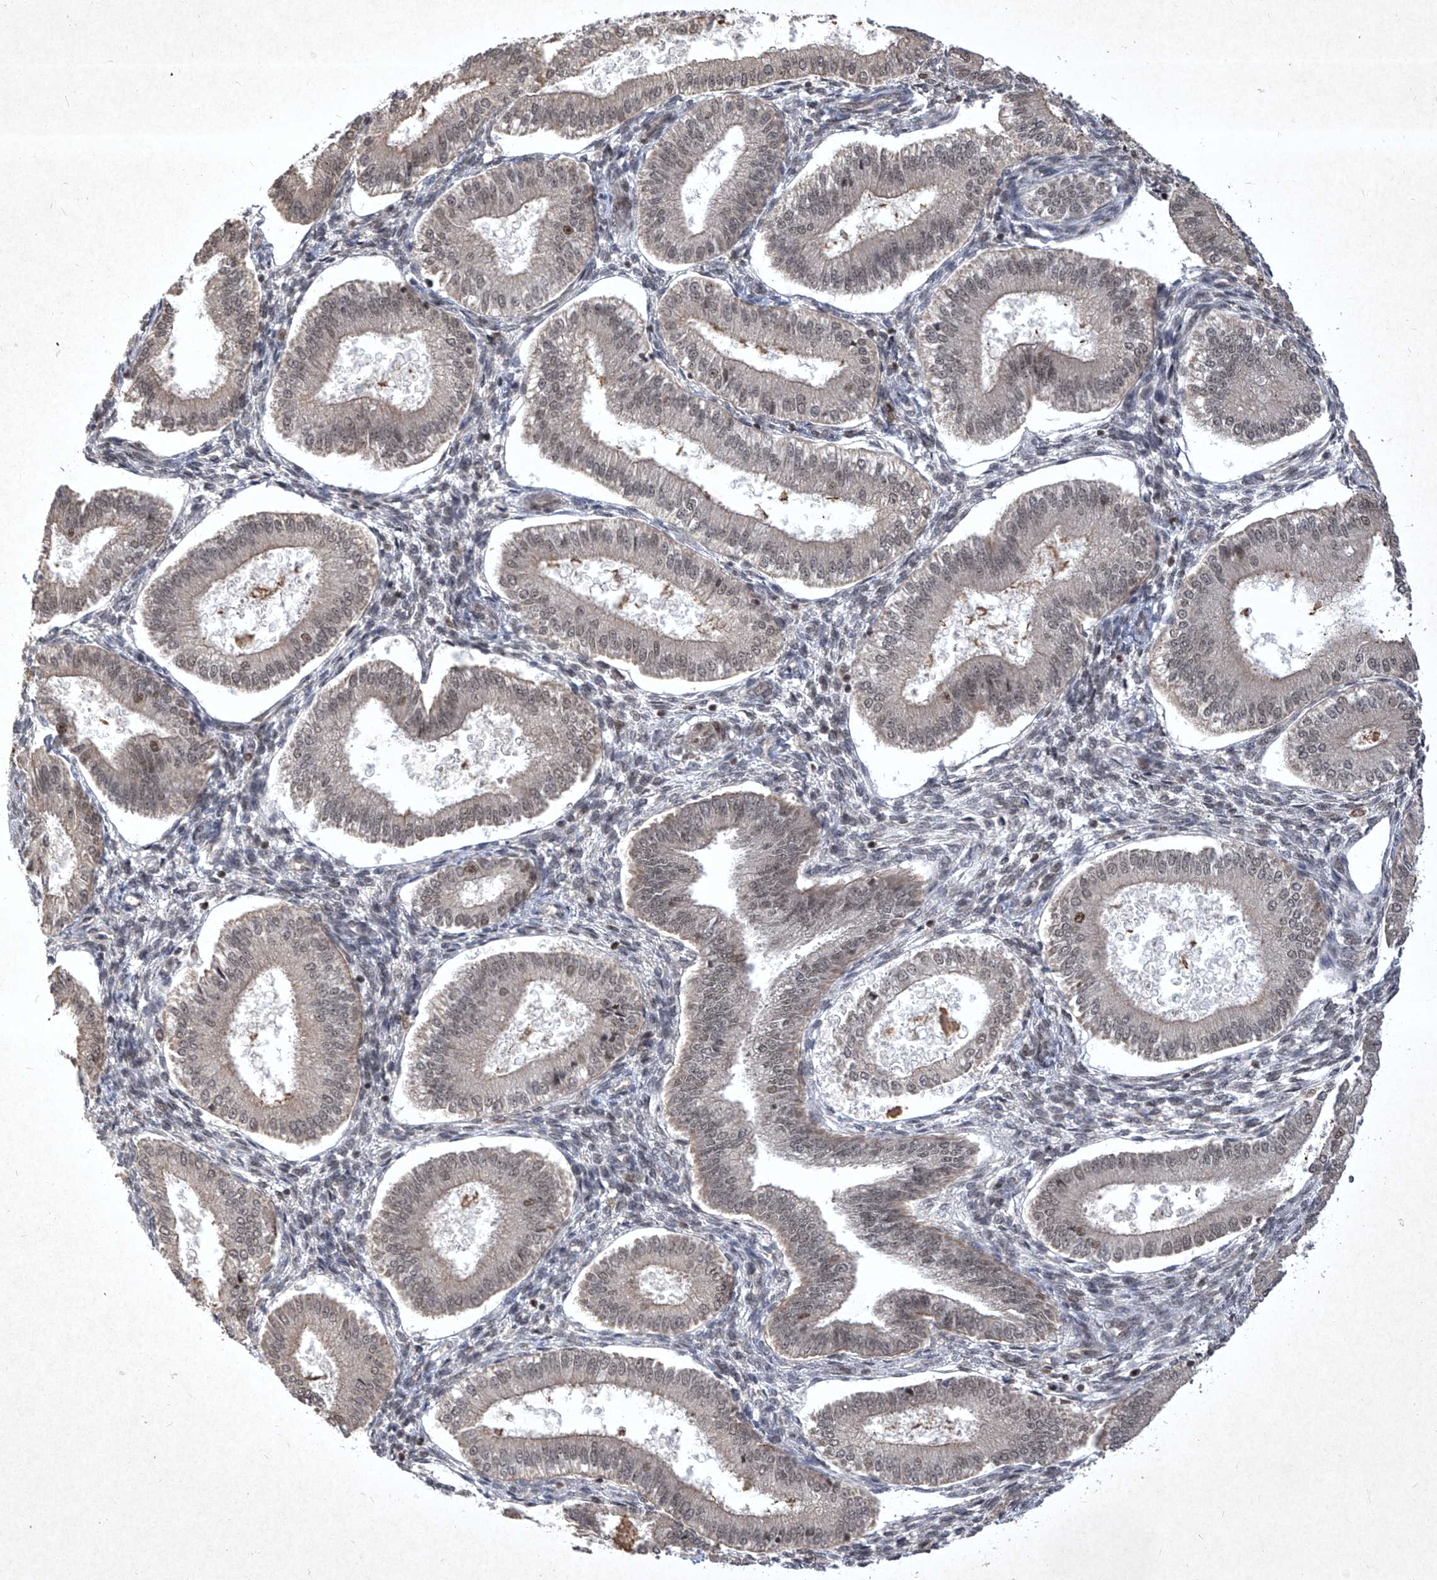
{"staining": {"intensity": "moderate", "quantity": "<25%", "location": "nuclear"}, "tissue": "endometrium", "cell_type": "Cells in endometrial stroma", "image_type": "normal", "snomed": [{"axis": "morphology", "description": "Normal tissue, NOS"}, {"axis": "topography", "description": "Endometrium"}], "caption": "This image exhibits benign endometrium stained with IHC to label a protein in brown. The nuclear of cells in endometrial stroma show moderate positivity for the protein. Nuclei are counter-stained blue.", "gene": "IRF2", "patient": {"sex": "female", "age": 39}}